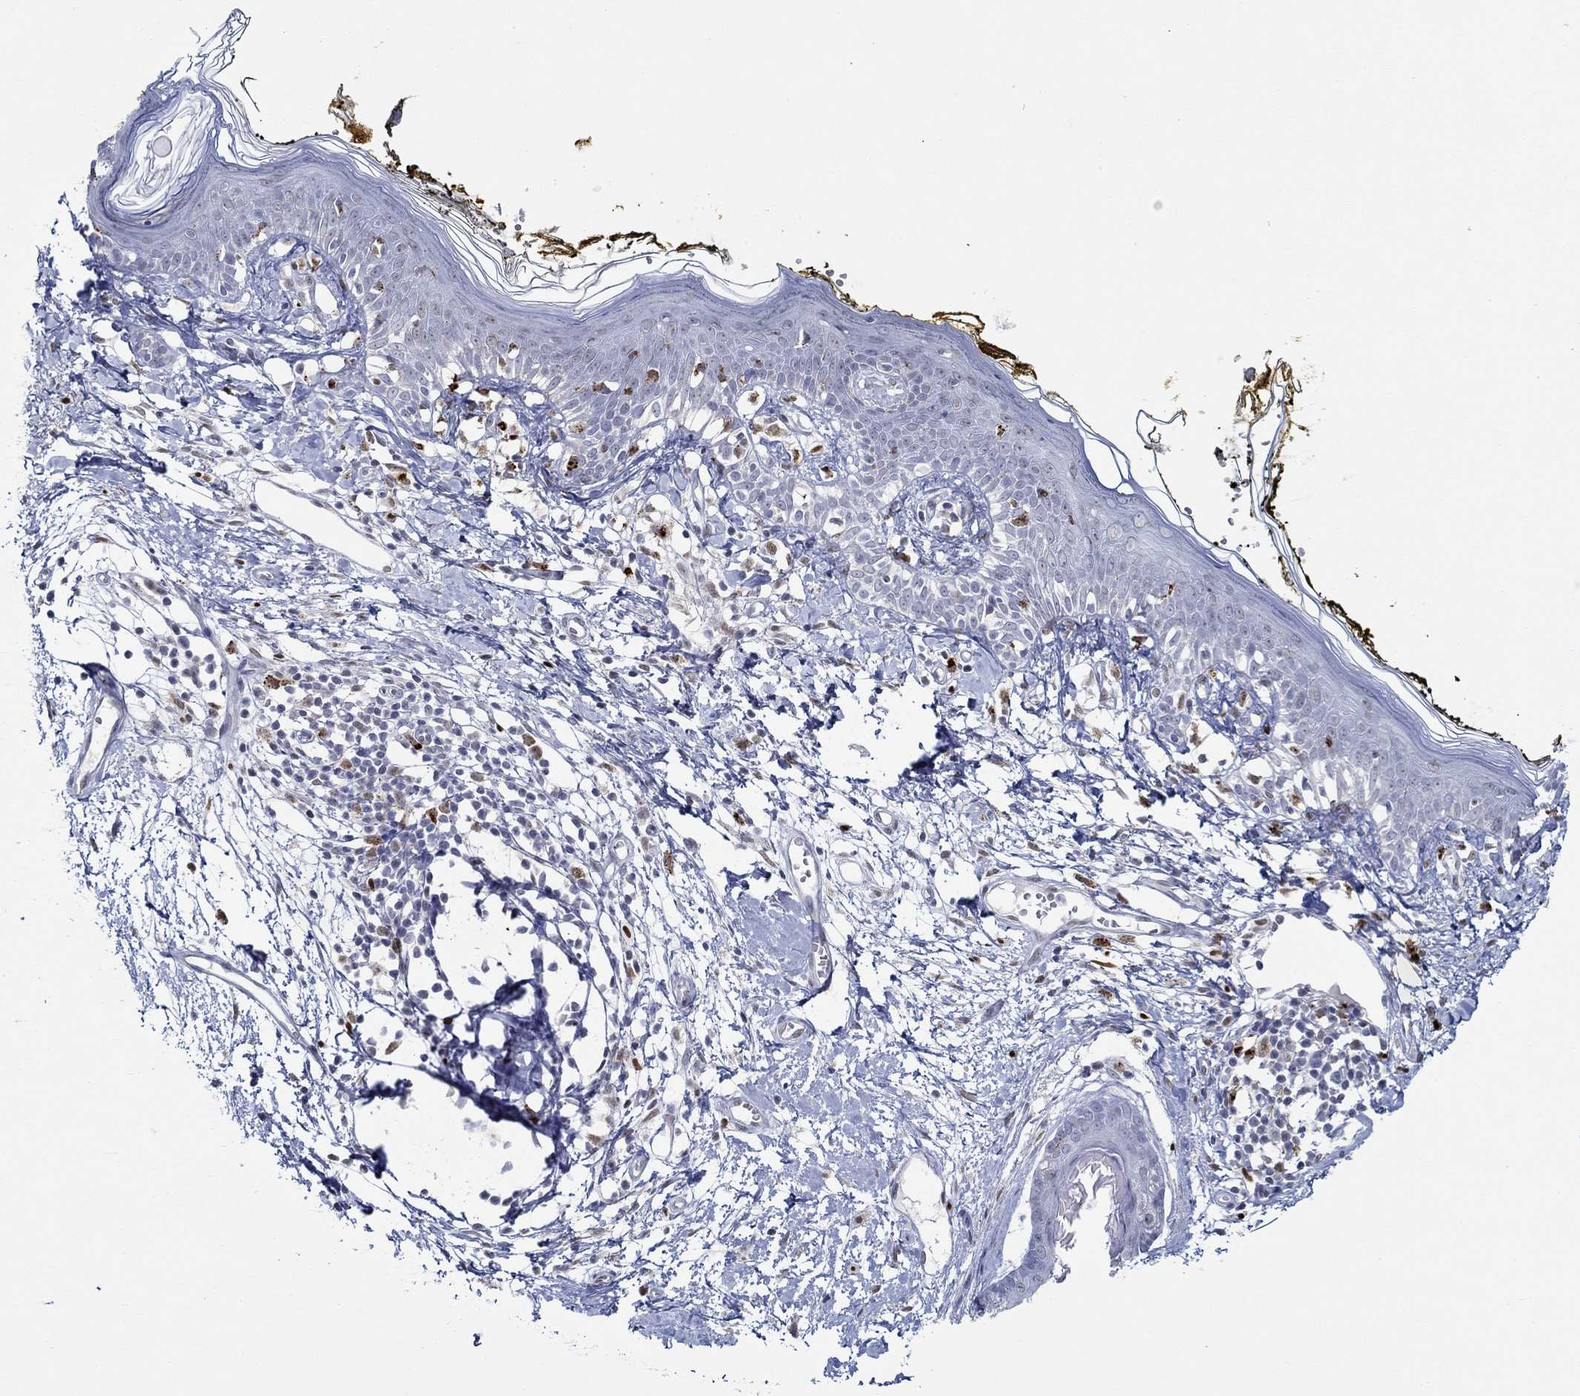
{"staining": {"intensity": "negative", "quantity": "none", "location": "none"}, "tissue": "skin", "cell_type": "Fibroblasts", "image_type": "normal", "snomed": [{"axis": "morphology", "description": "Normal tissue, NOS"}, {"axis": "topography", "description": "Skin"}], "caption": "An immunohistochemistry histopathology image of unremarkable skin is shown. There is no staining in fibroblasts of skin.", "gene": "GATA2", "patient": {"sex": "male", "age": 76}}